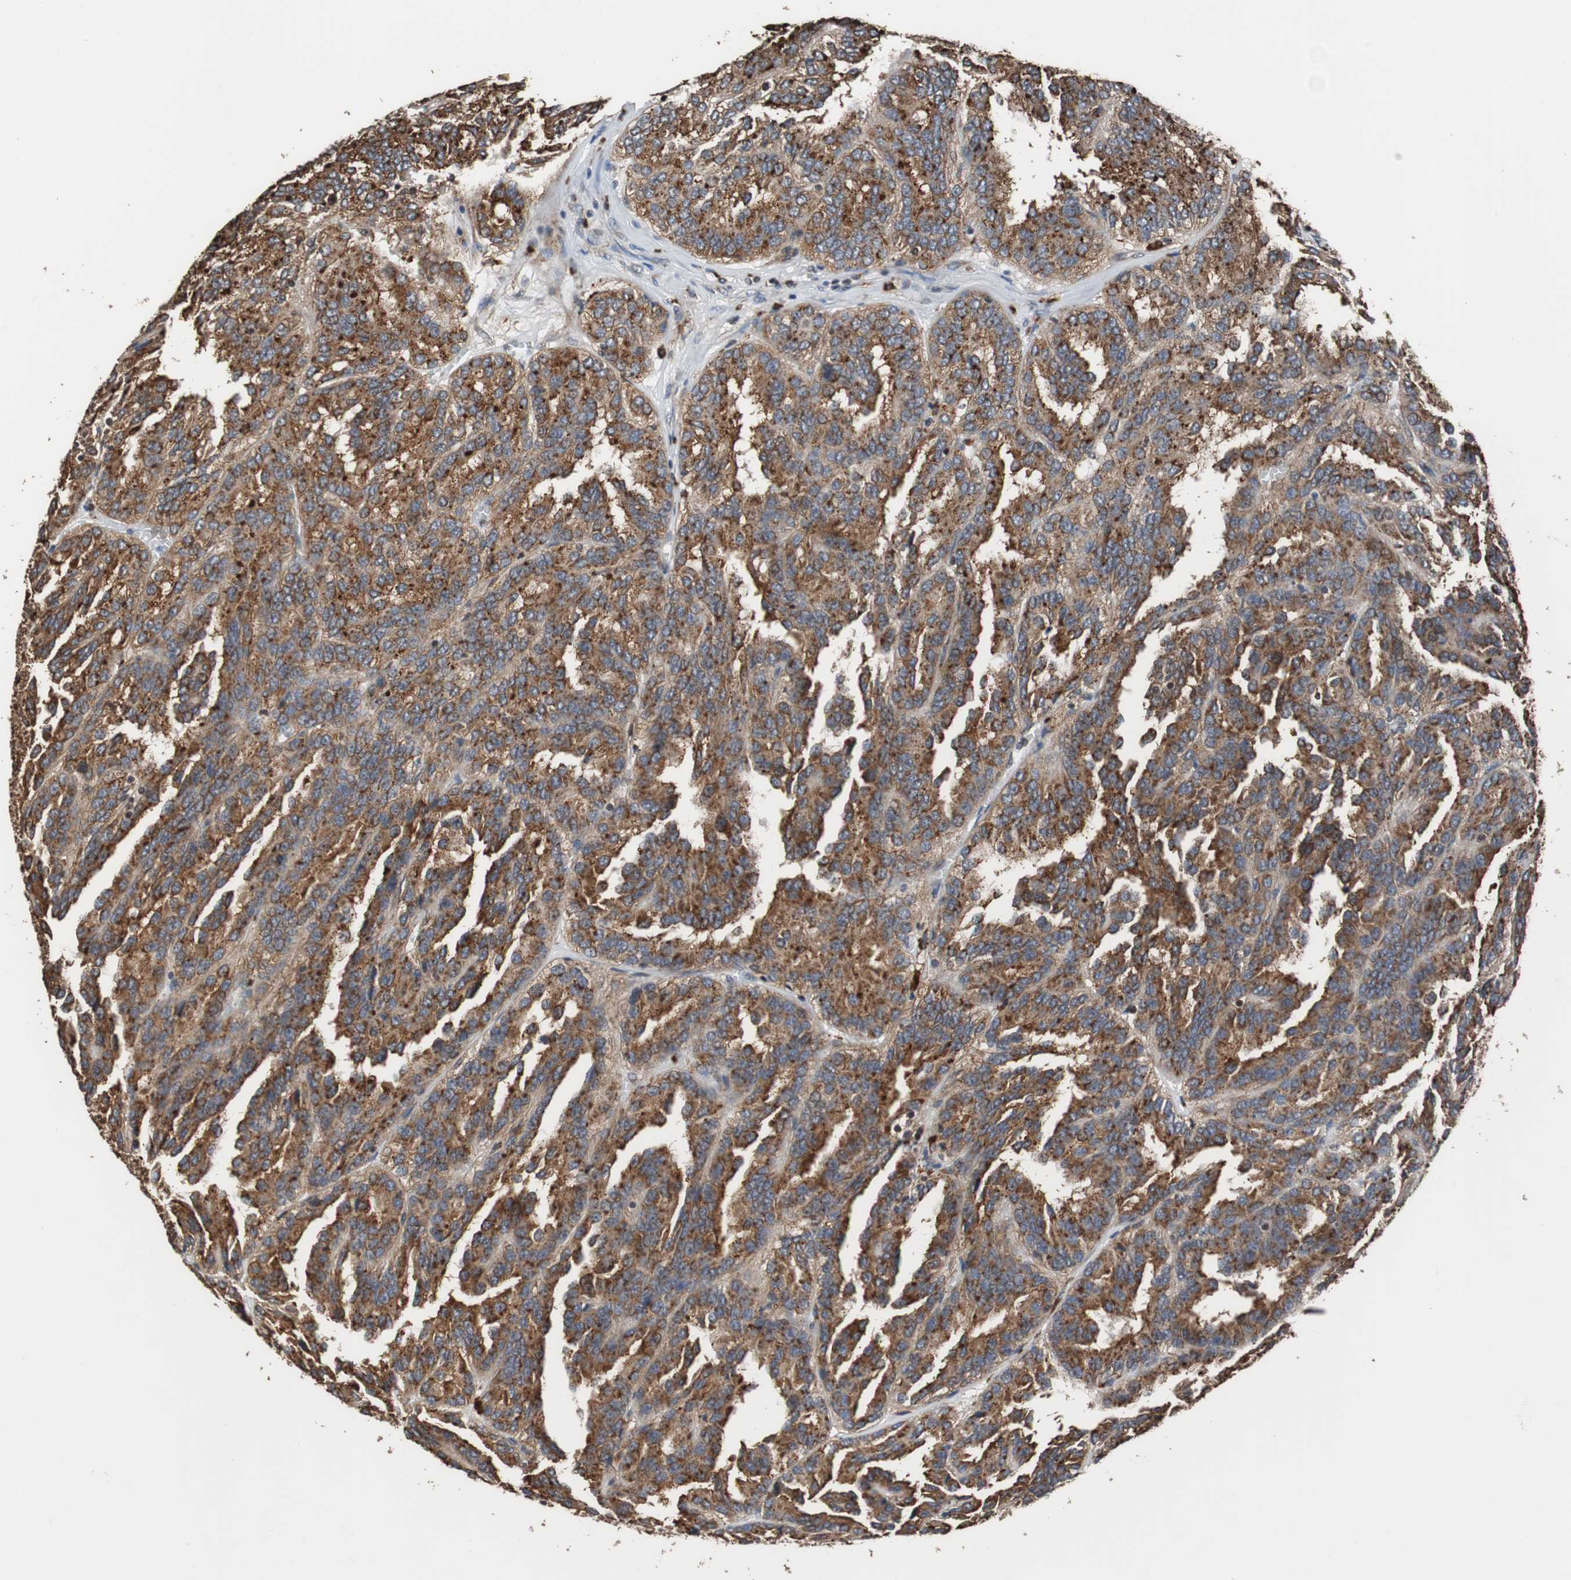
{"staining": {"intensity": "strong", "quantity": ">75%", "location": "cytoplasmic/membranous"}, "tissue": "renal cancer", "cell_type": "Tumor cells", "image_type": "cancer", "snomed": [{"axis": "morphology", "description": "Adenocarcinoma, NOS"}, {"axis": "topography", "description": "Kidney"}], "caption": "Protein staining of renal adenocarcinoma tissue displays strong cytoplasmic/membranous staining in approximately >75% of tumor cells. The staining was performed using DAB (3,3'-diaminobenzidine), with brown indicating positive protein expression. Nuclei are stained blue with hematoxylin.", "gene": "USP10", "patient": {"sex": "male", "age": 46}}